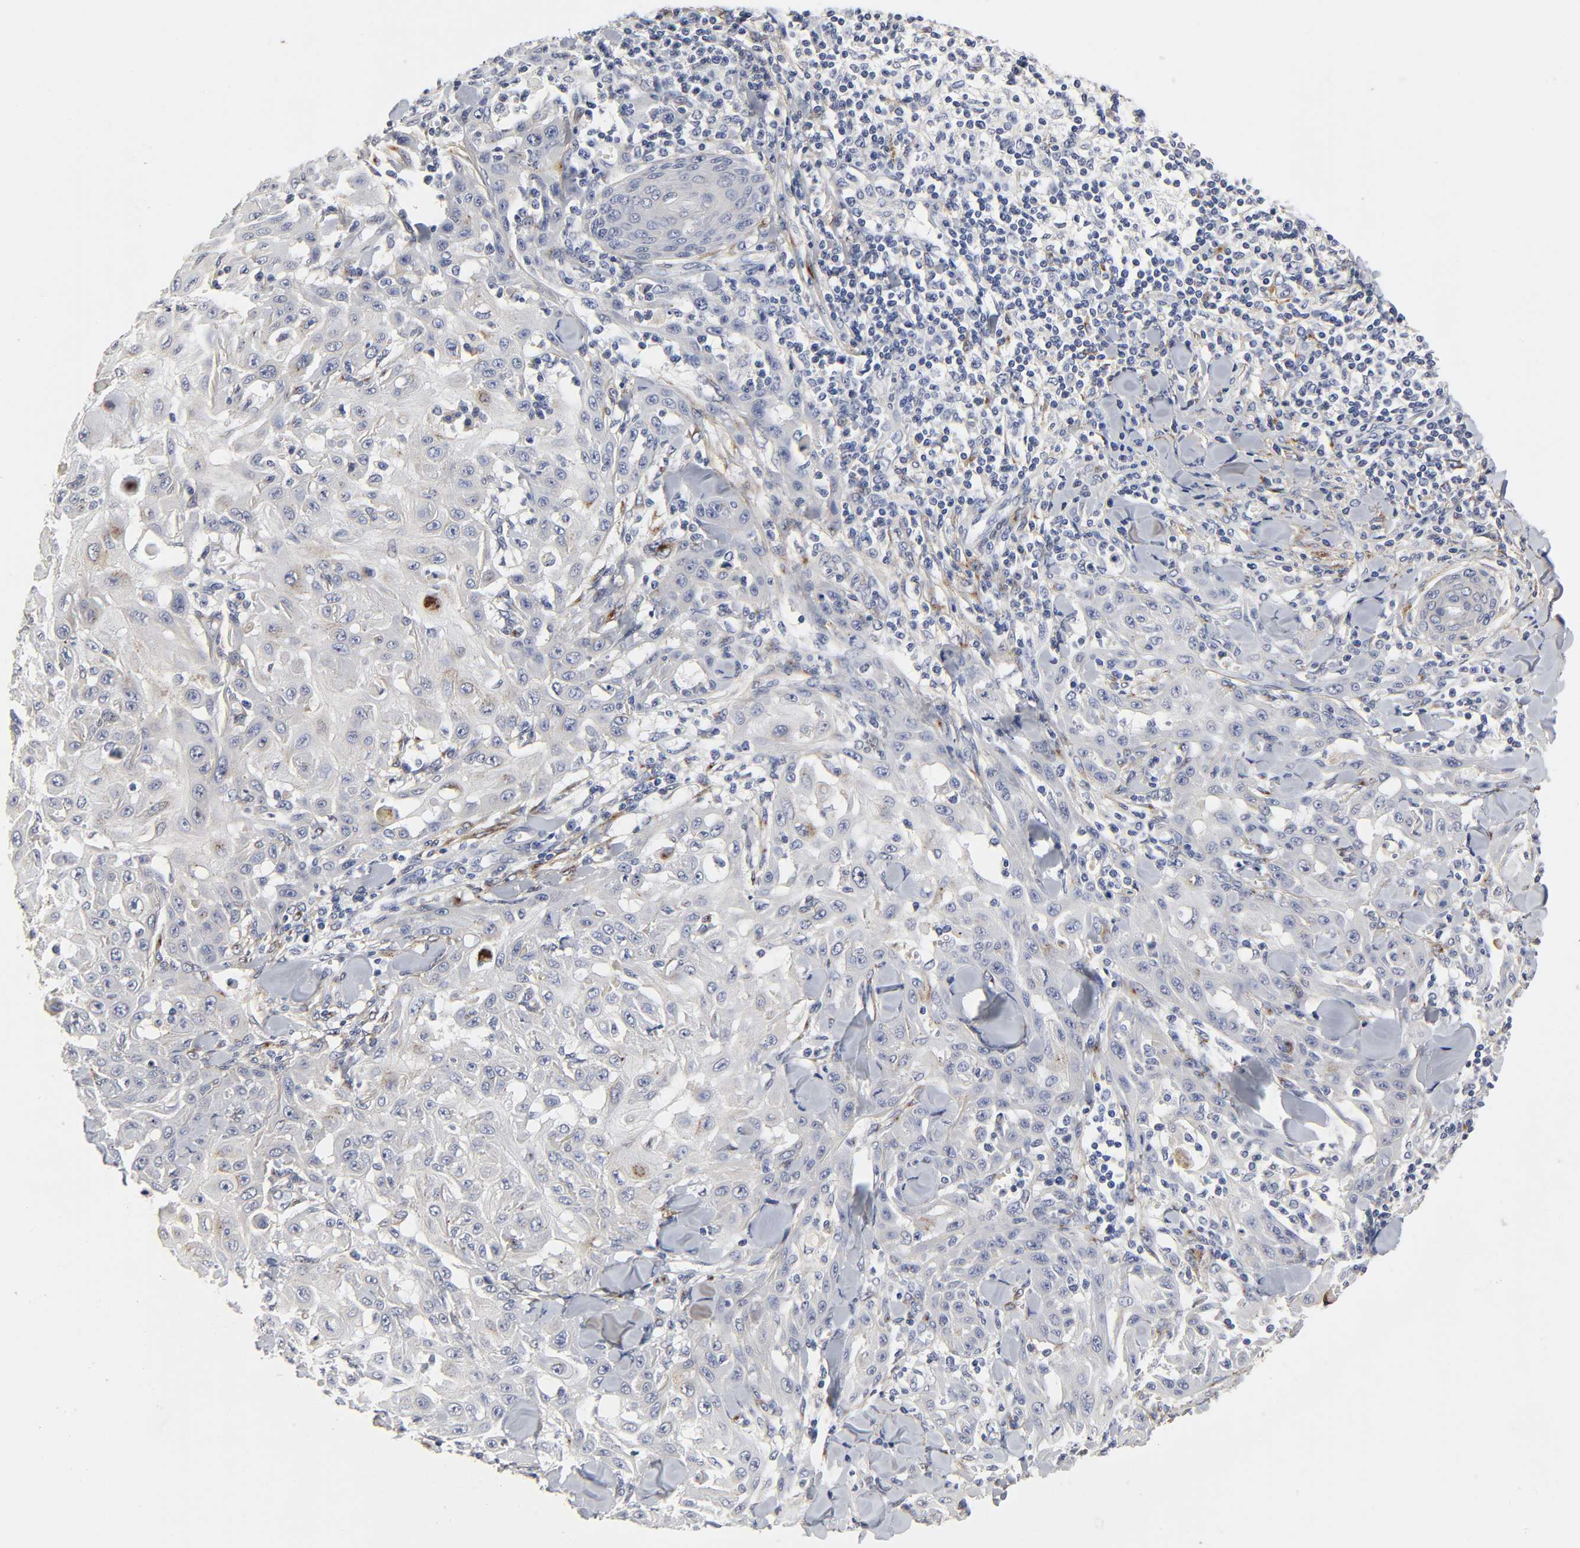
{"staining": {"intensity": "negative", "quantity": "none", "location": "none"}, "tissue": "skin cancer", "cell_type": "Tumor cells", "image_type": "cancer", "snomed": [{"axis": "morphology", "description": "Squamous cell carcinoma, NOS"}, {"axis": "topography", "description": "Skin"}], "caption": "A histopathology image of human squamous cell carcinoma (skin) is negative for staining in tumor cells.", "gene": "LRP1", "patient": {"sex": "male", "age": 24}}